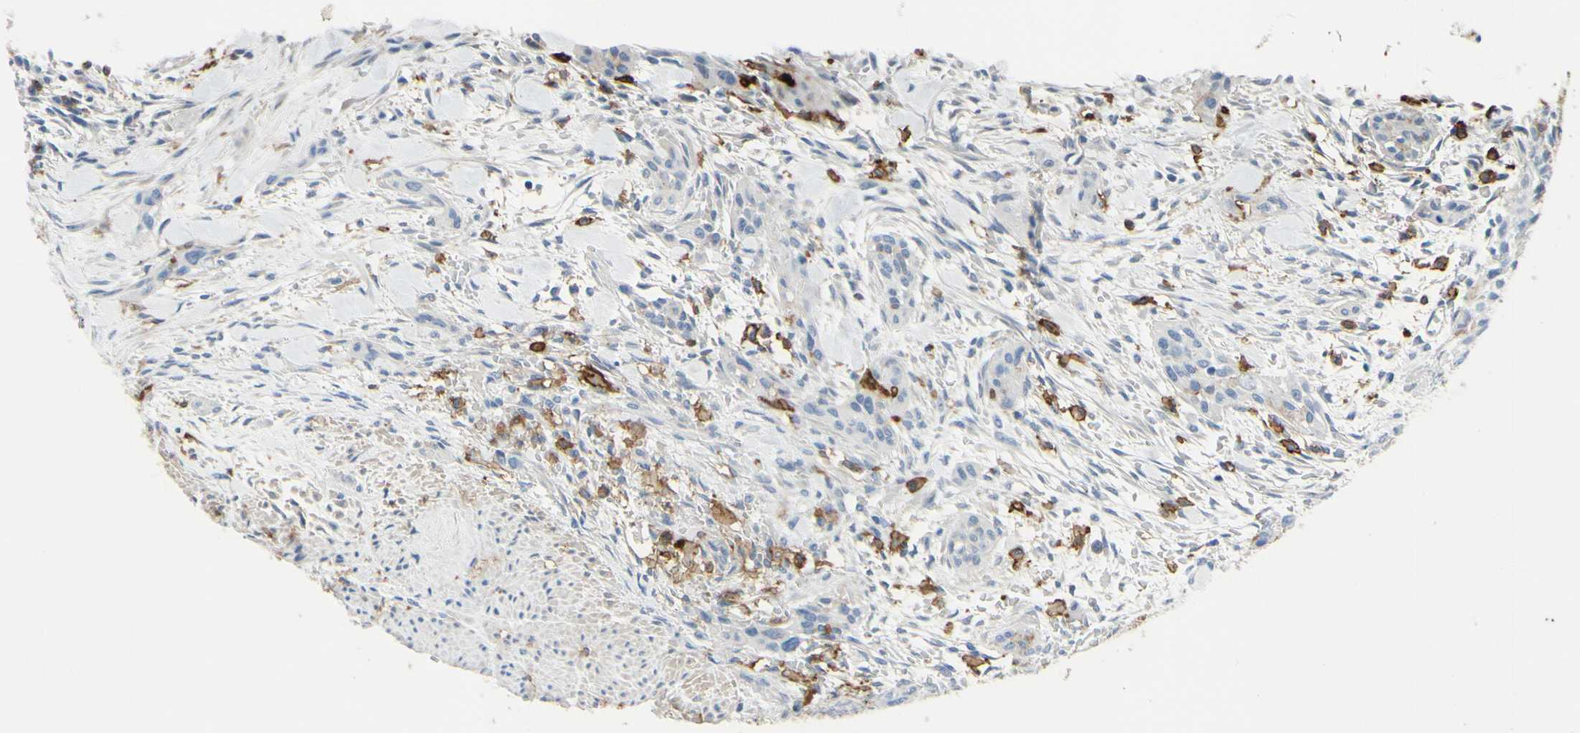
{"staining": {"intensity": "negative", "quantity": "none", "location": "none"}, "tissue": "urothelial cancer", "cell_type": "Tumor cells", "image_type": "cancer", "snomed": [{"axis": "morphology", "description": "Urothelial carcinoma, High grade"}, {"axis": "topography", "description": "Urinary bladder"}], "caption": "DAB (3,3'-diaminobenzidine) immunohistochemical staining of human urothelial cancer displays no significant staining in tumor cells.", "gene": "FCGR2A", "patient": {"sex": "male", "age": 35}}